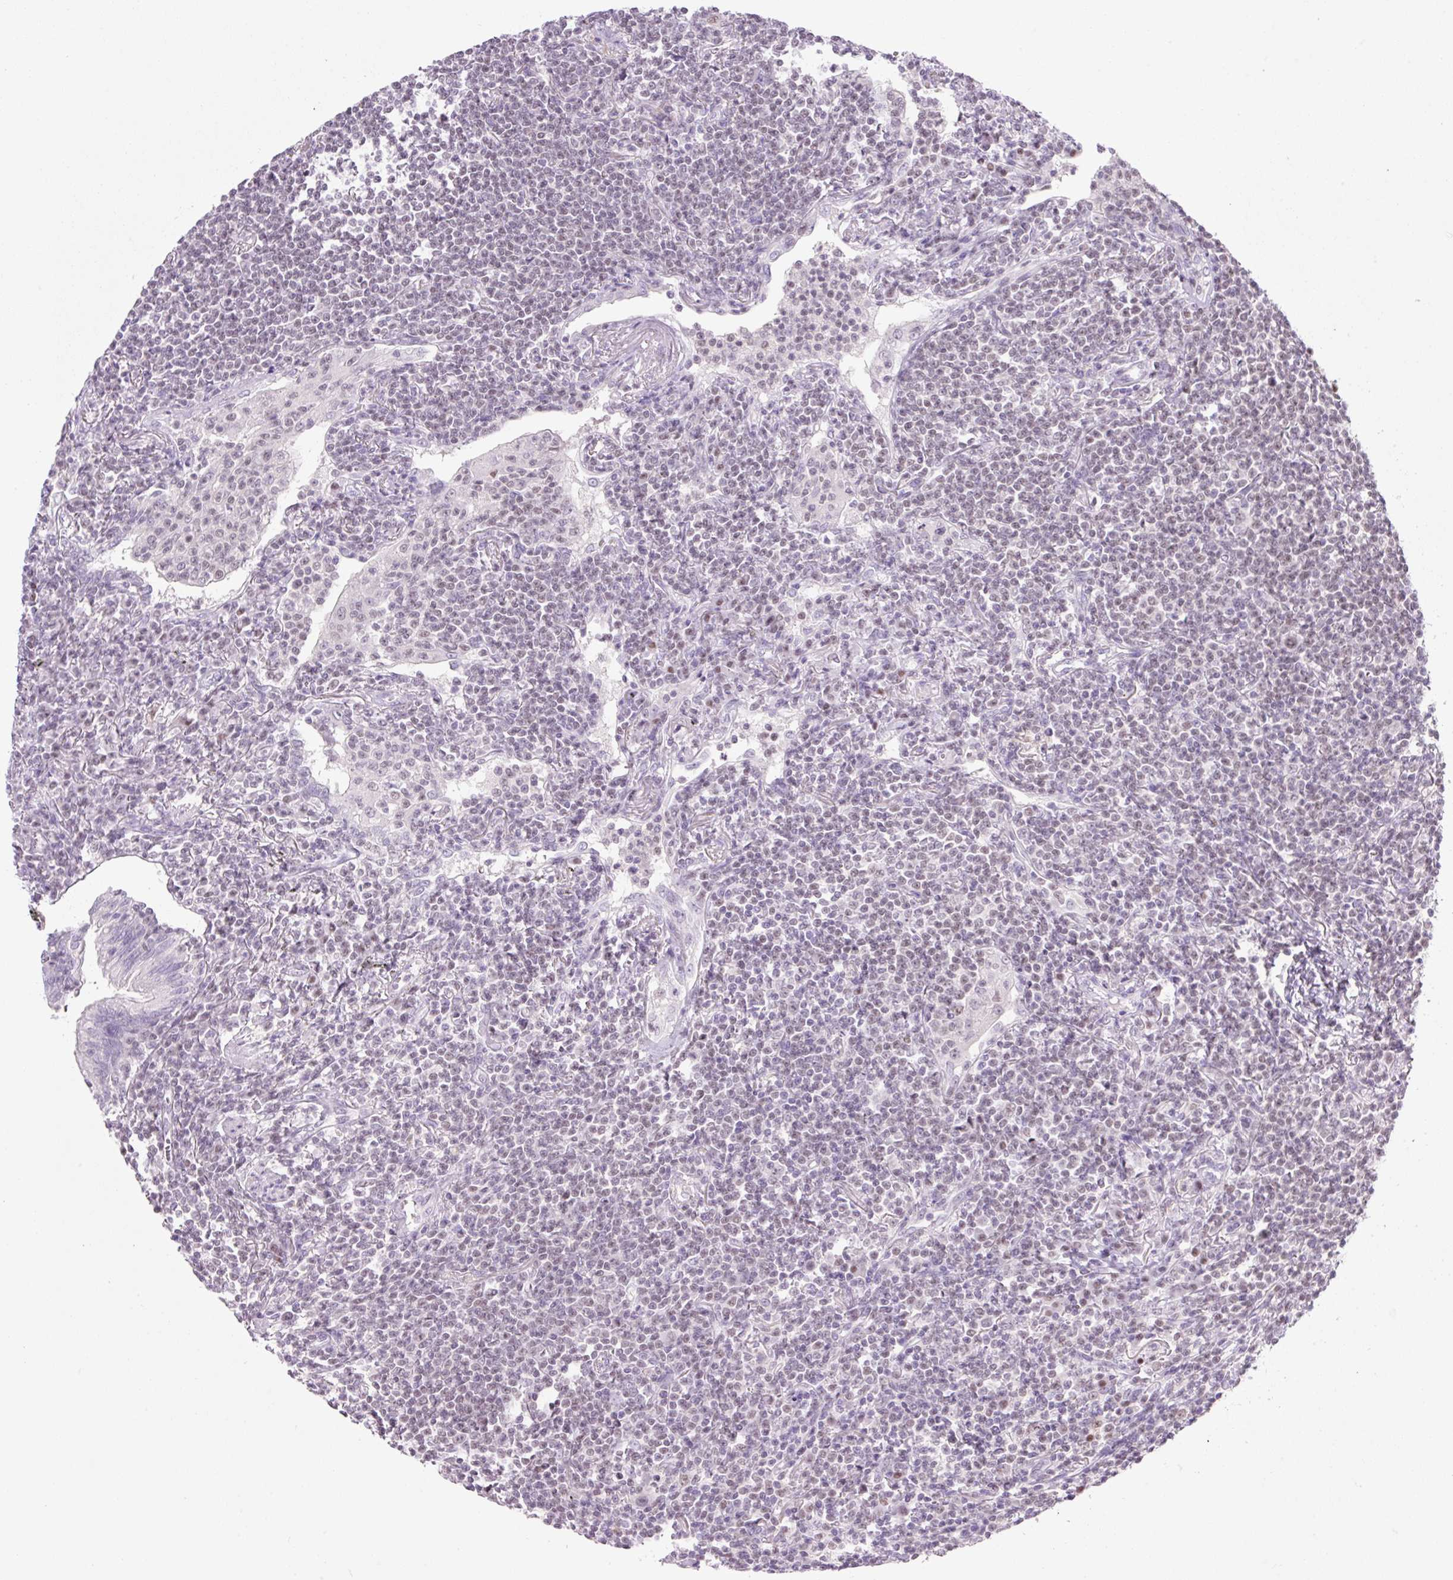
{"staining": {"intensity": "negative", "quantity": "none", "location": "none"}, "tissue": "lymphoma", "cell_type": "Tumor cells", "image_type": "cancer", "snomed": [{"axis": "morphology", "description": "Malignant lymphoma, non-Hodgkin's type, Low grade"}, {"axis": "topography", "description": "Lung"}], "caption": "High magnification brightfield microscopy of malignant lymphoma, non-Hodgkin's type (low-grade) stained with DAB (3,3'-diaminobenzidine) (brown) and counterstained with hematoxylin (blue): tumor cells show no significant expression.", "gene": "TLE3", "patient": {"sex": "female", "age": 71}}